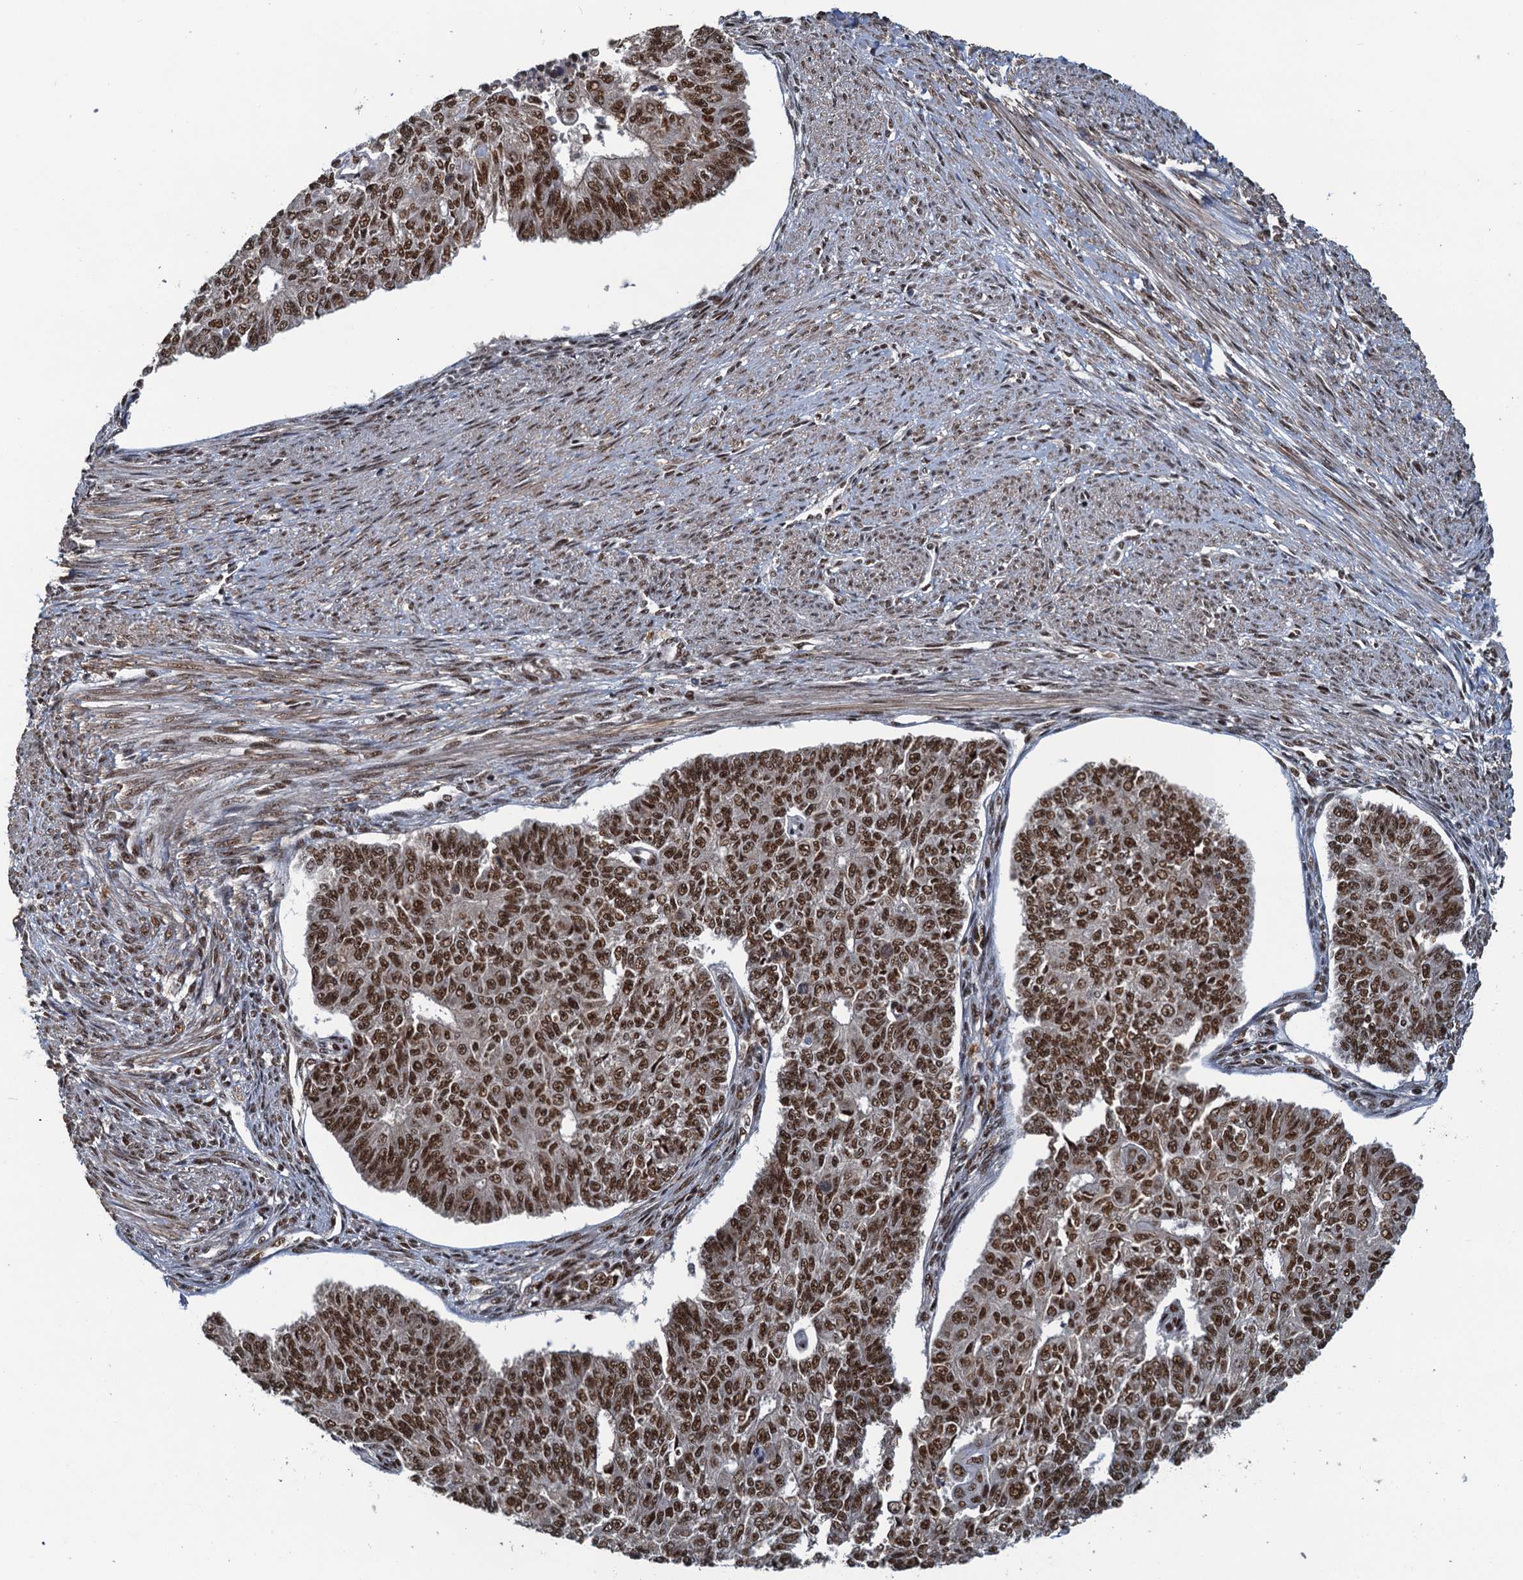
{"staining": {"intensity": "strong", "quantity": ">75%", "location": "nuclear"}, "tissue": "endometrial cancer", "cell_type": "Tumor cells", "image_type": "cancer", "snomed": [{"axis": "morphology", "description": "Adenocarcinoma, NOS"}, {"axis": "topography", "description": "Endometrium"}], "caption": "Protein expression analysis of human adenocarcinoma (endometrial) reveals strong nuclear staining in approximately >75% of tumor cells.", "gene": "ZC3H18", "patient": {"sex": "female", "age": 32}}